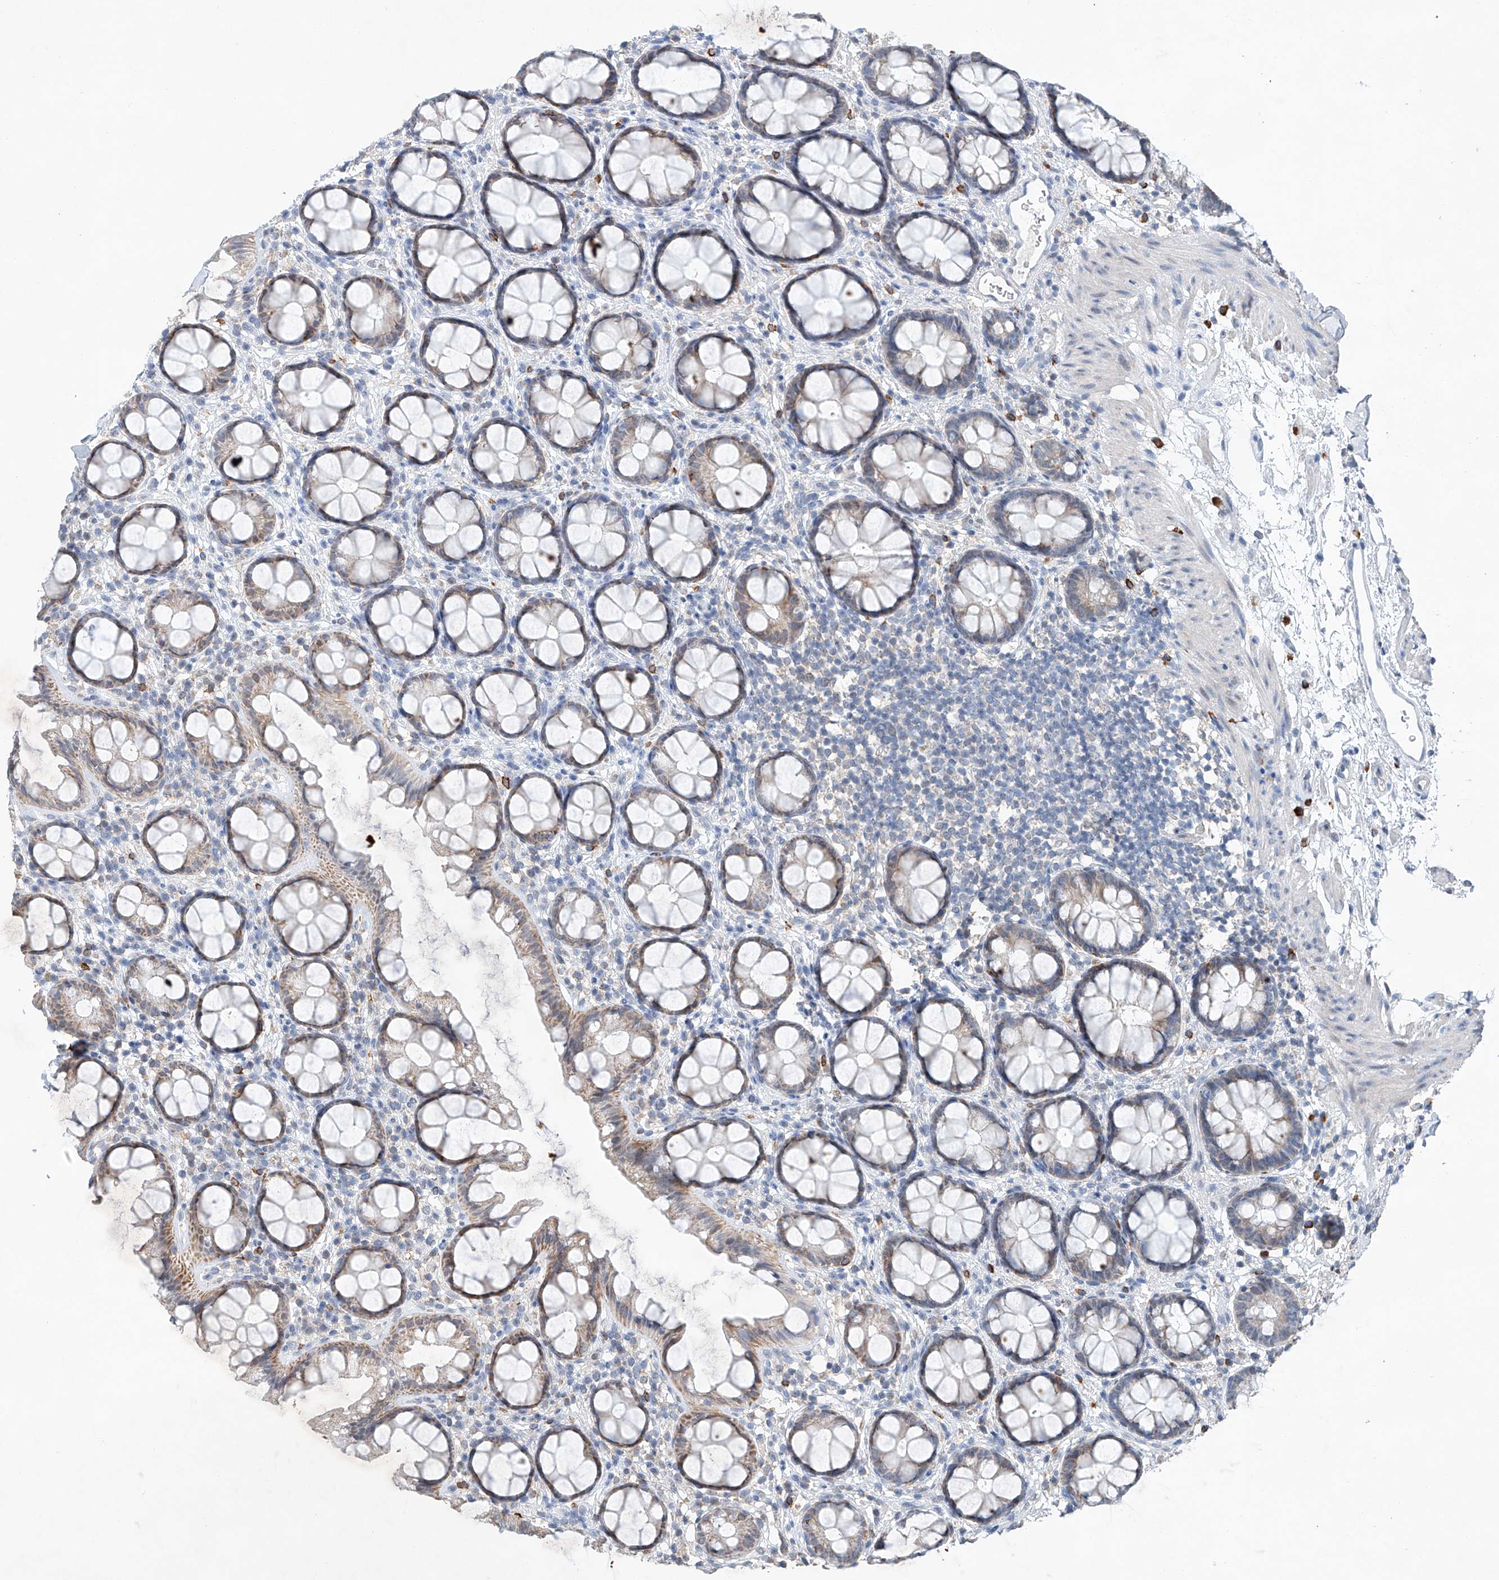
{"staining": {"intensity": "weak", "quantity": "25%-75%", "location": "cytoplasmic/membranous"}, "tissue": "rectum", "cell_type": "Glandular cells", "image_type": "normal", "snomed": [{"axis": "morphology", "description": "Normal tissue, NOS"}, {"axis": "topography", "description": "Rectum"}], "caption": "This is a micrograph of immunohistochemistry staining of normal rectum, which shows weak expression in the cytoplasmic/membranous of glandular cells.", "gene": "KLF15", "patient": {"sex": "female", "age": 65}}